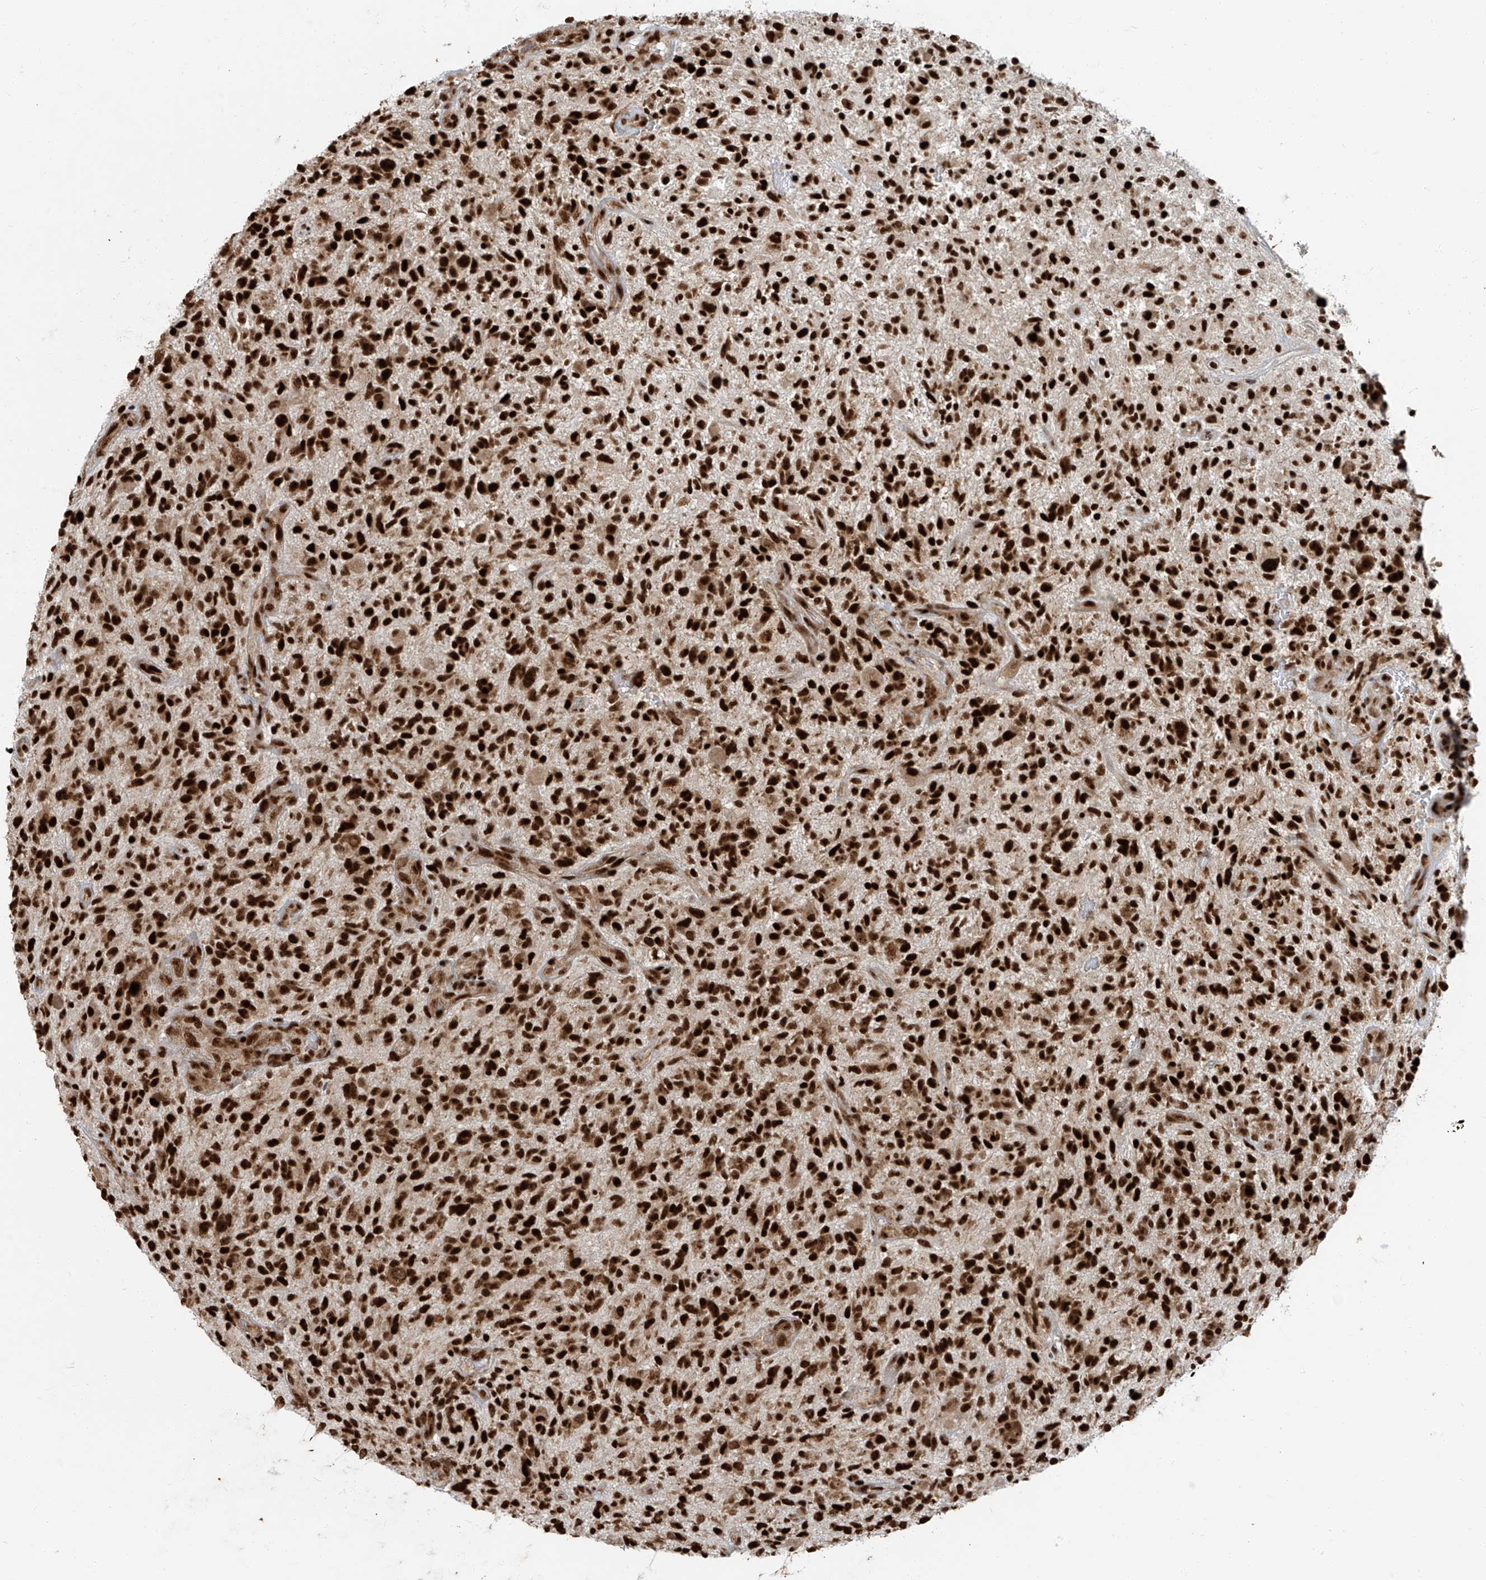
{"staining": {"intensity": "strong", "quantity": ">75%", "location": "nuclear"}, "tissue": "glioma", "cell_type": "Tumor cells", "image_type": "cancer", "snomed": [{"axis": "morphology", "description": "Glioma, malignant, High grade"}, {"axis": "topography", "description": "Brain"}], "caption": "This is a micrograph of IHC staining of malignant glioma (high-grade), which shows strong staining in the nuclear of tumor cells.", "gene": "FAM193B", "patient": {"sex": "male", "age": 47}}